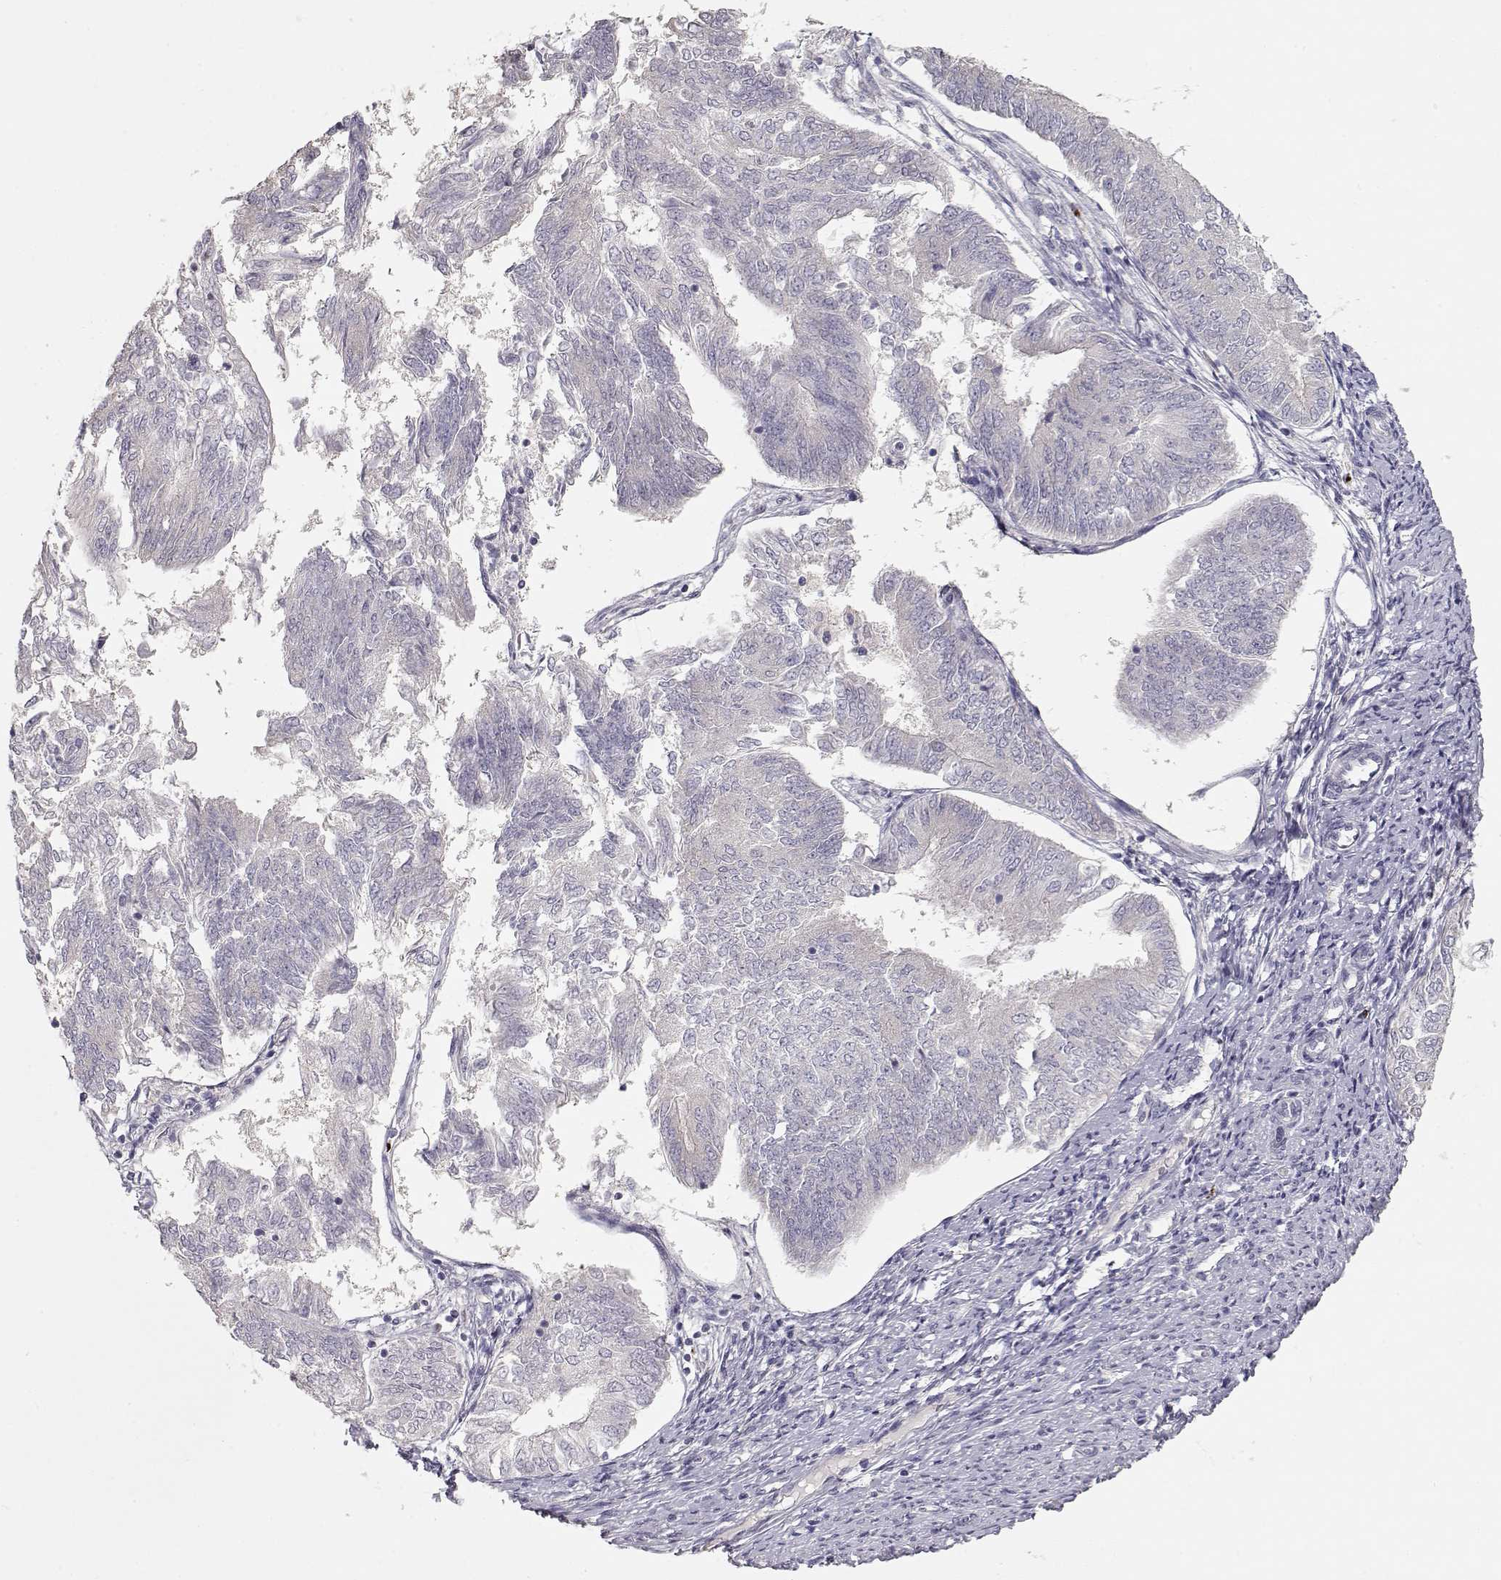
{"staining": {"intensity": "negative", "quantity": "none", "location": "none"}, "tissue": "endometrial cancer", "cell_type": "Tumor cells", "image_type": "cancer", "snomed": [{"axis": "morphology", "description": "Adenocarcinoma, NOS"}, {"axis": "topography", "description": "Endometrium"}], "caption": "High power microscopy histopathology image of an immunohistochemistry (IHC) image of endometrial cancer (adenocarcinoma), revealing no significant staining in tumor cells.", "gene": "ARHGAP8", "patient": {"sex": "female", "age": 58}}